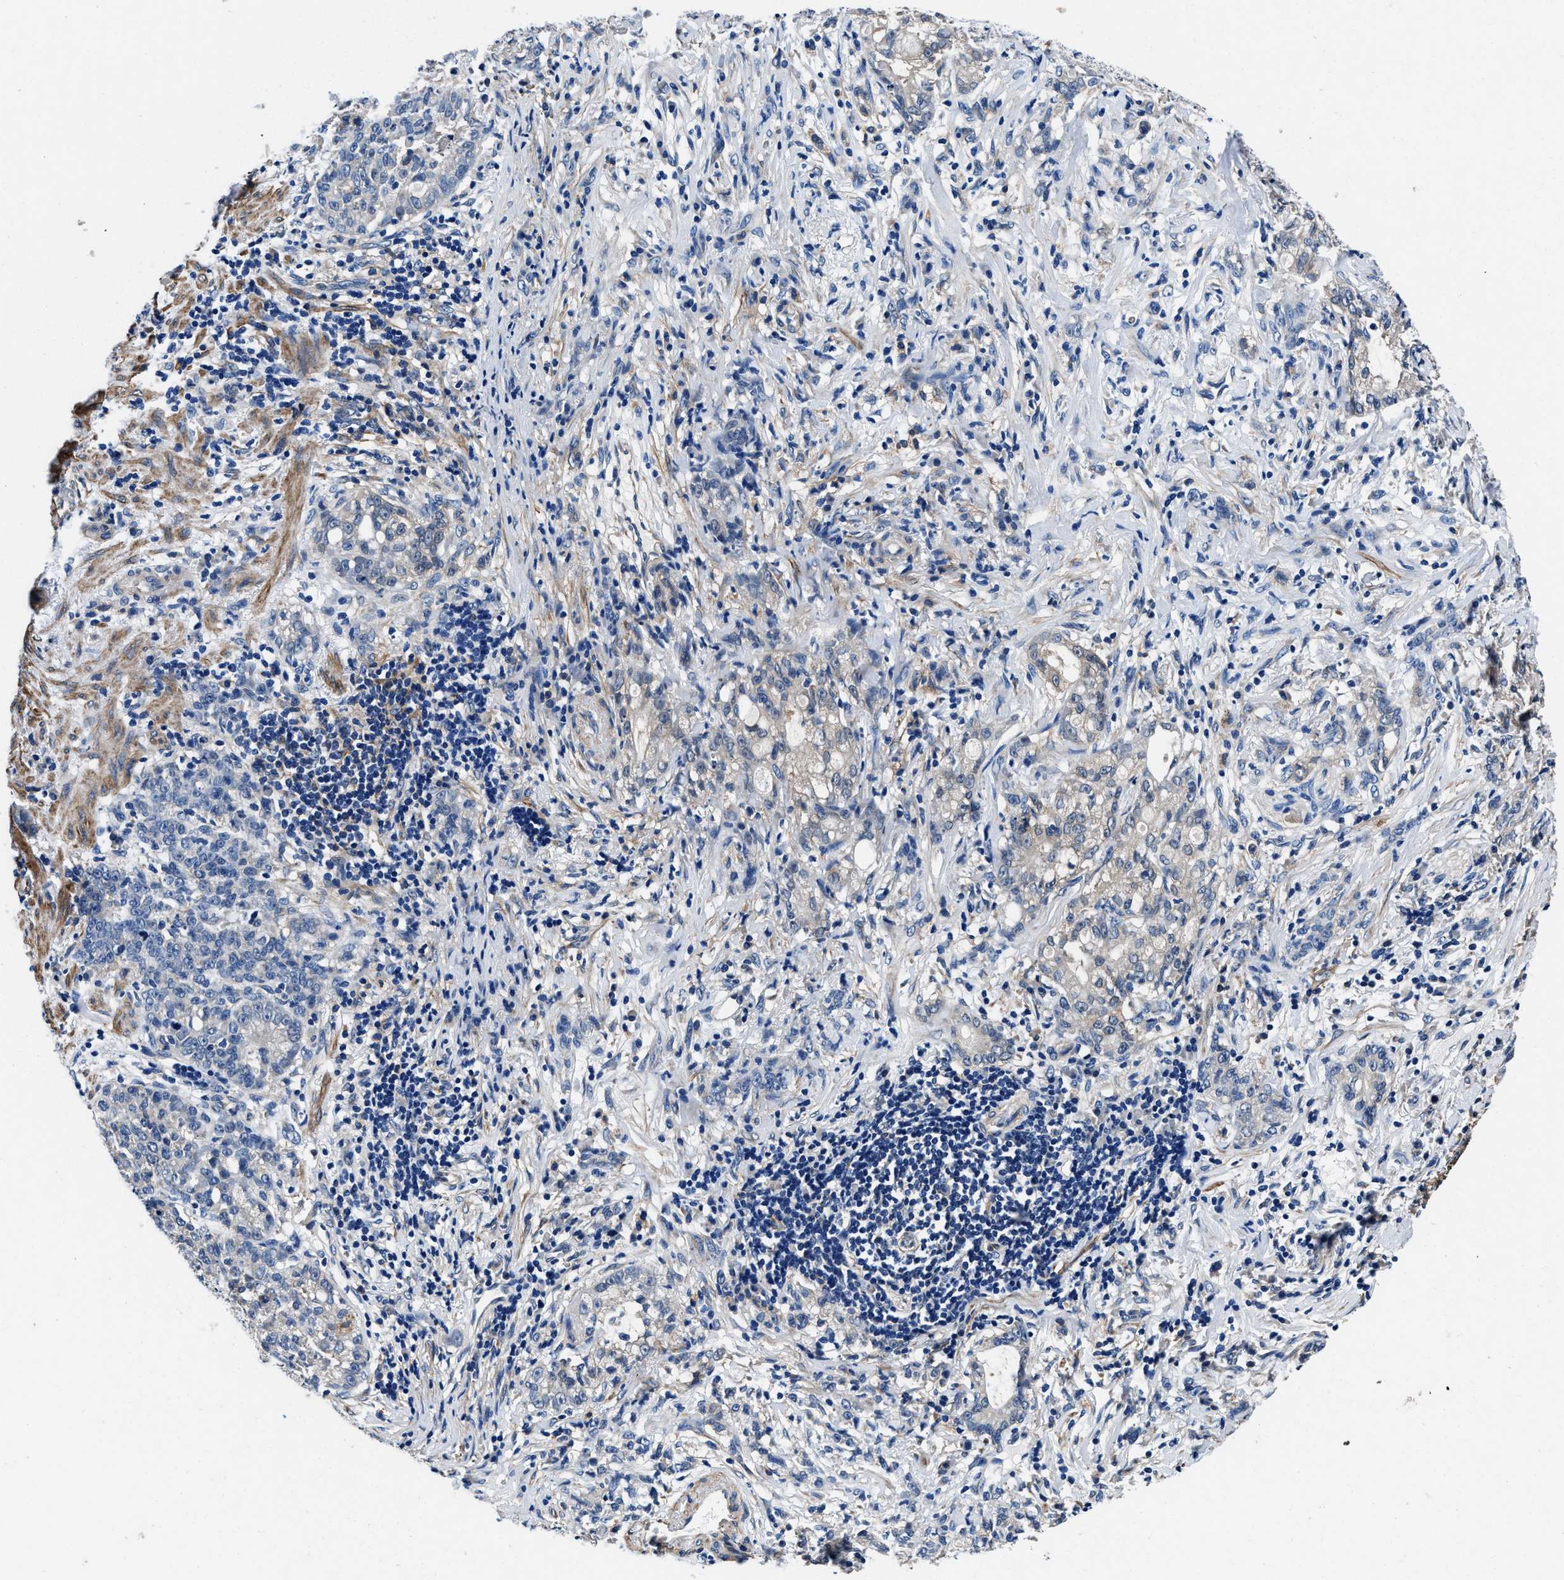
{"staining": {"intensity": "negative", "quantity": "none", "location": "none"}, "tissue": "stomach cancer", "cell_type": "Tumor cells", "image_type": "cancer", "snomed": [{"axis": "morphology", "description": "Adenocarcinoma, NOS"}, {"axis": "topography", "description": "Stomach, lower"}], "caption": "The histopathology image exhibits no staining of tumor cells in stomach cancer.", "gene": "NEU1", "patient": {"sex": "male", "age": 88}}